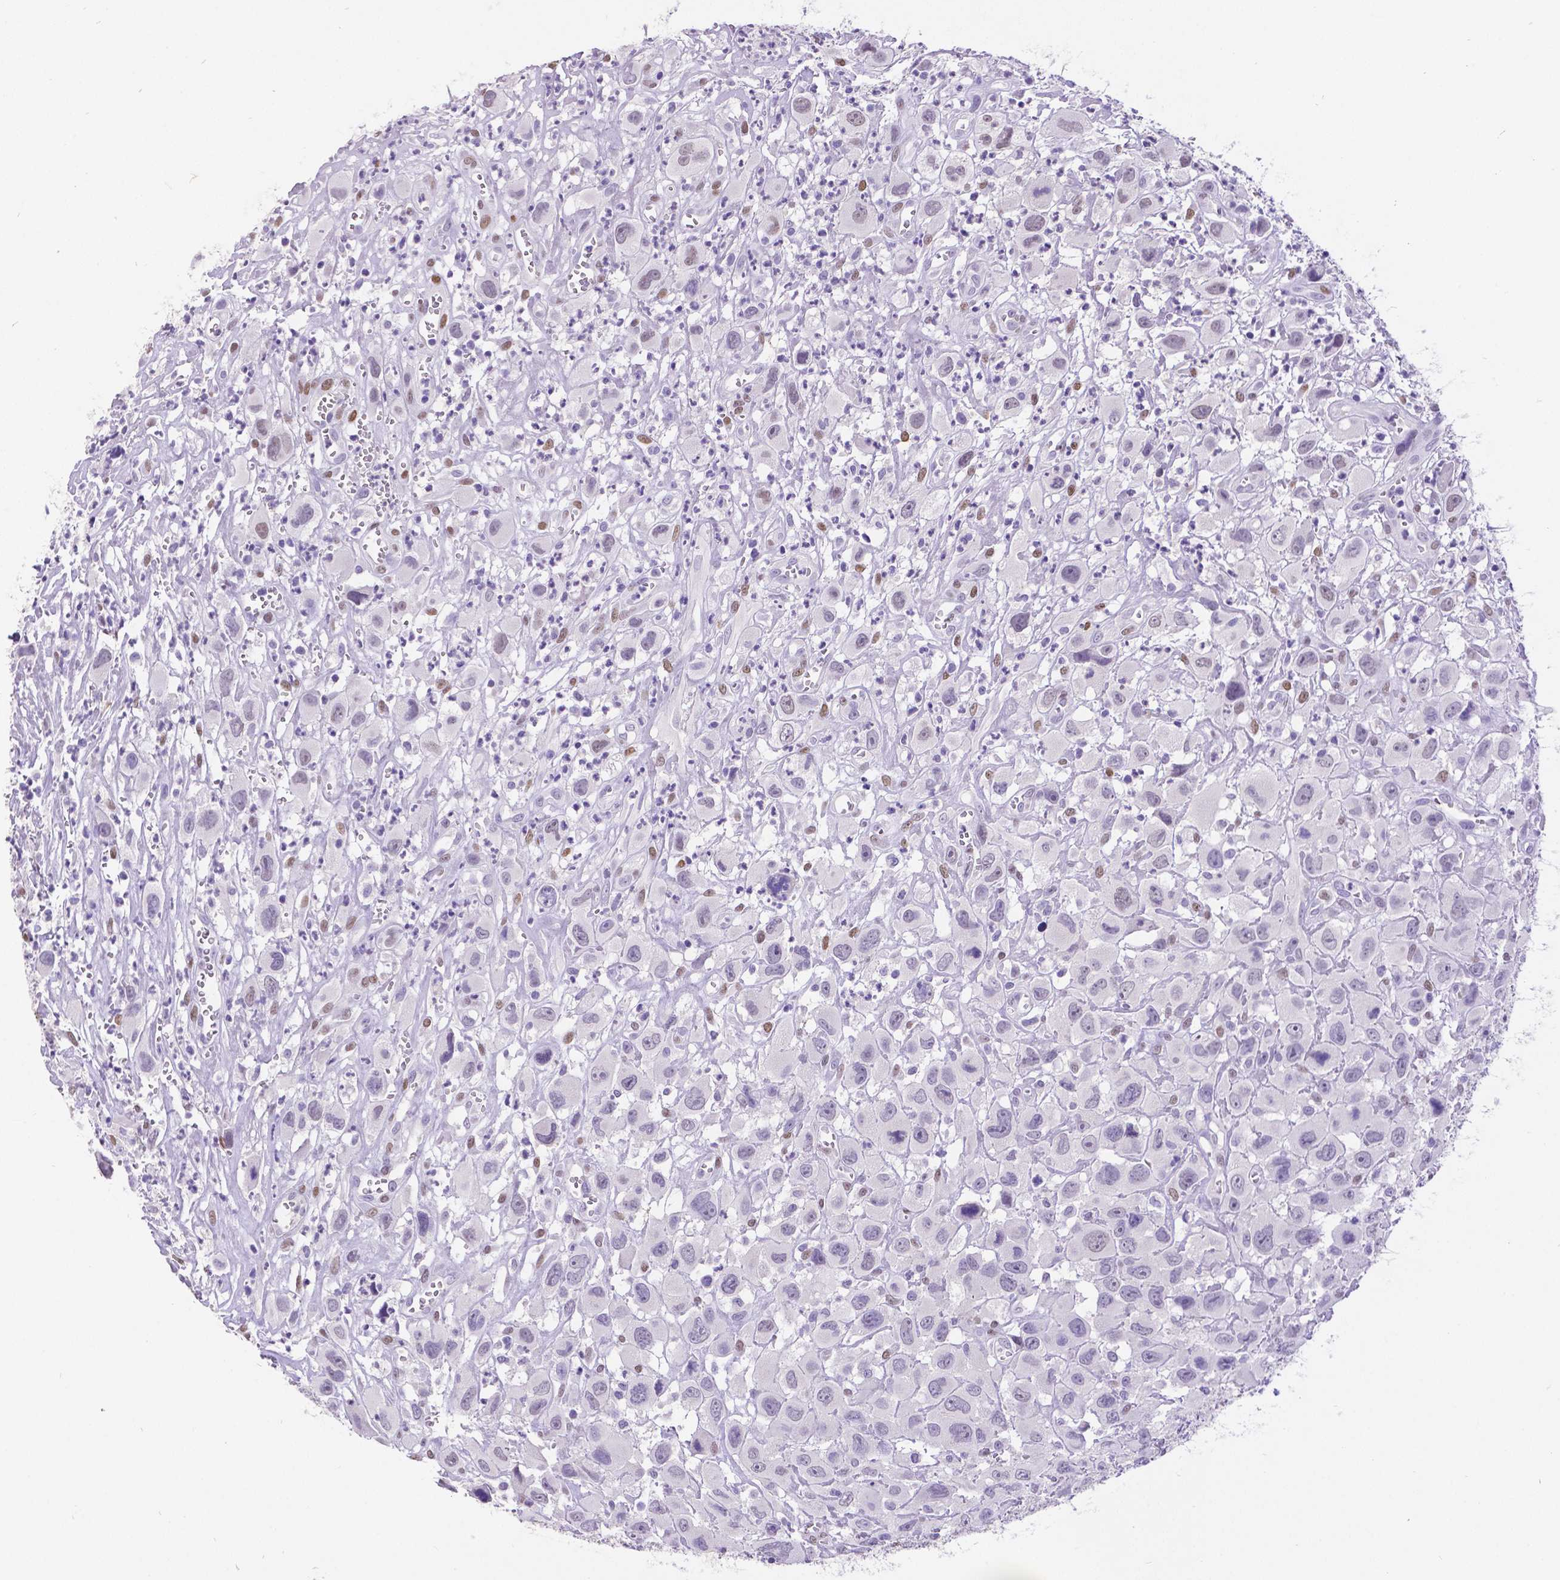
{"staining": {"intensity": "weak", "quantity": "<25%", "location": "nuclear"}, "tissue": "head and neck cancer", "cell_type": "Tumor cells", "image_type": "cancer", "snomed": [{"axis": "morphology", "description": "Squamous cell carcinoma, NOS"}, {"axis": "morphology", "description": "Squamous cell carcinoma, metastatic, NOS"}, {"axis": "topography", "description": "Oral tissue"}, {"axis": "topography", "description": "Head-Neck"}], "caption": "Micrograph shows no significant protein positivity in tumor cells of head and neck cancer (squamous cell carcinoma).", "gene": "SATB2", "patient": {"sex": "female", "age": 85}}